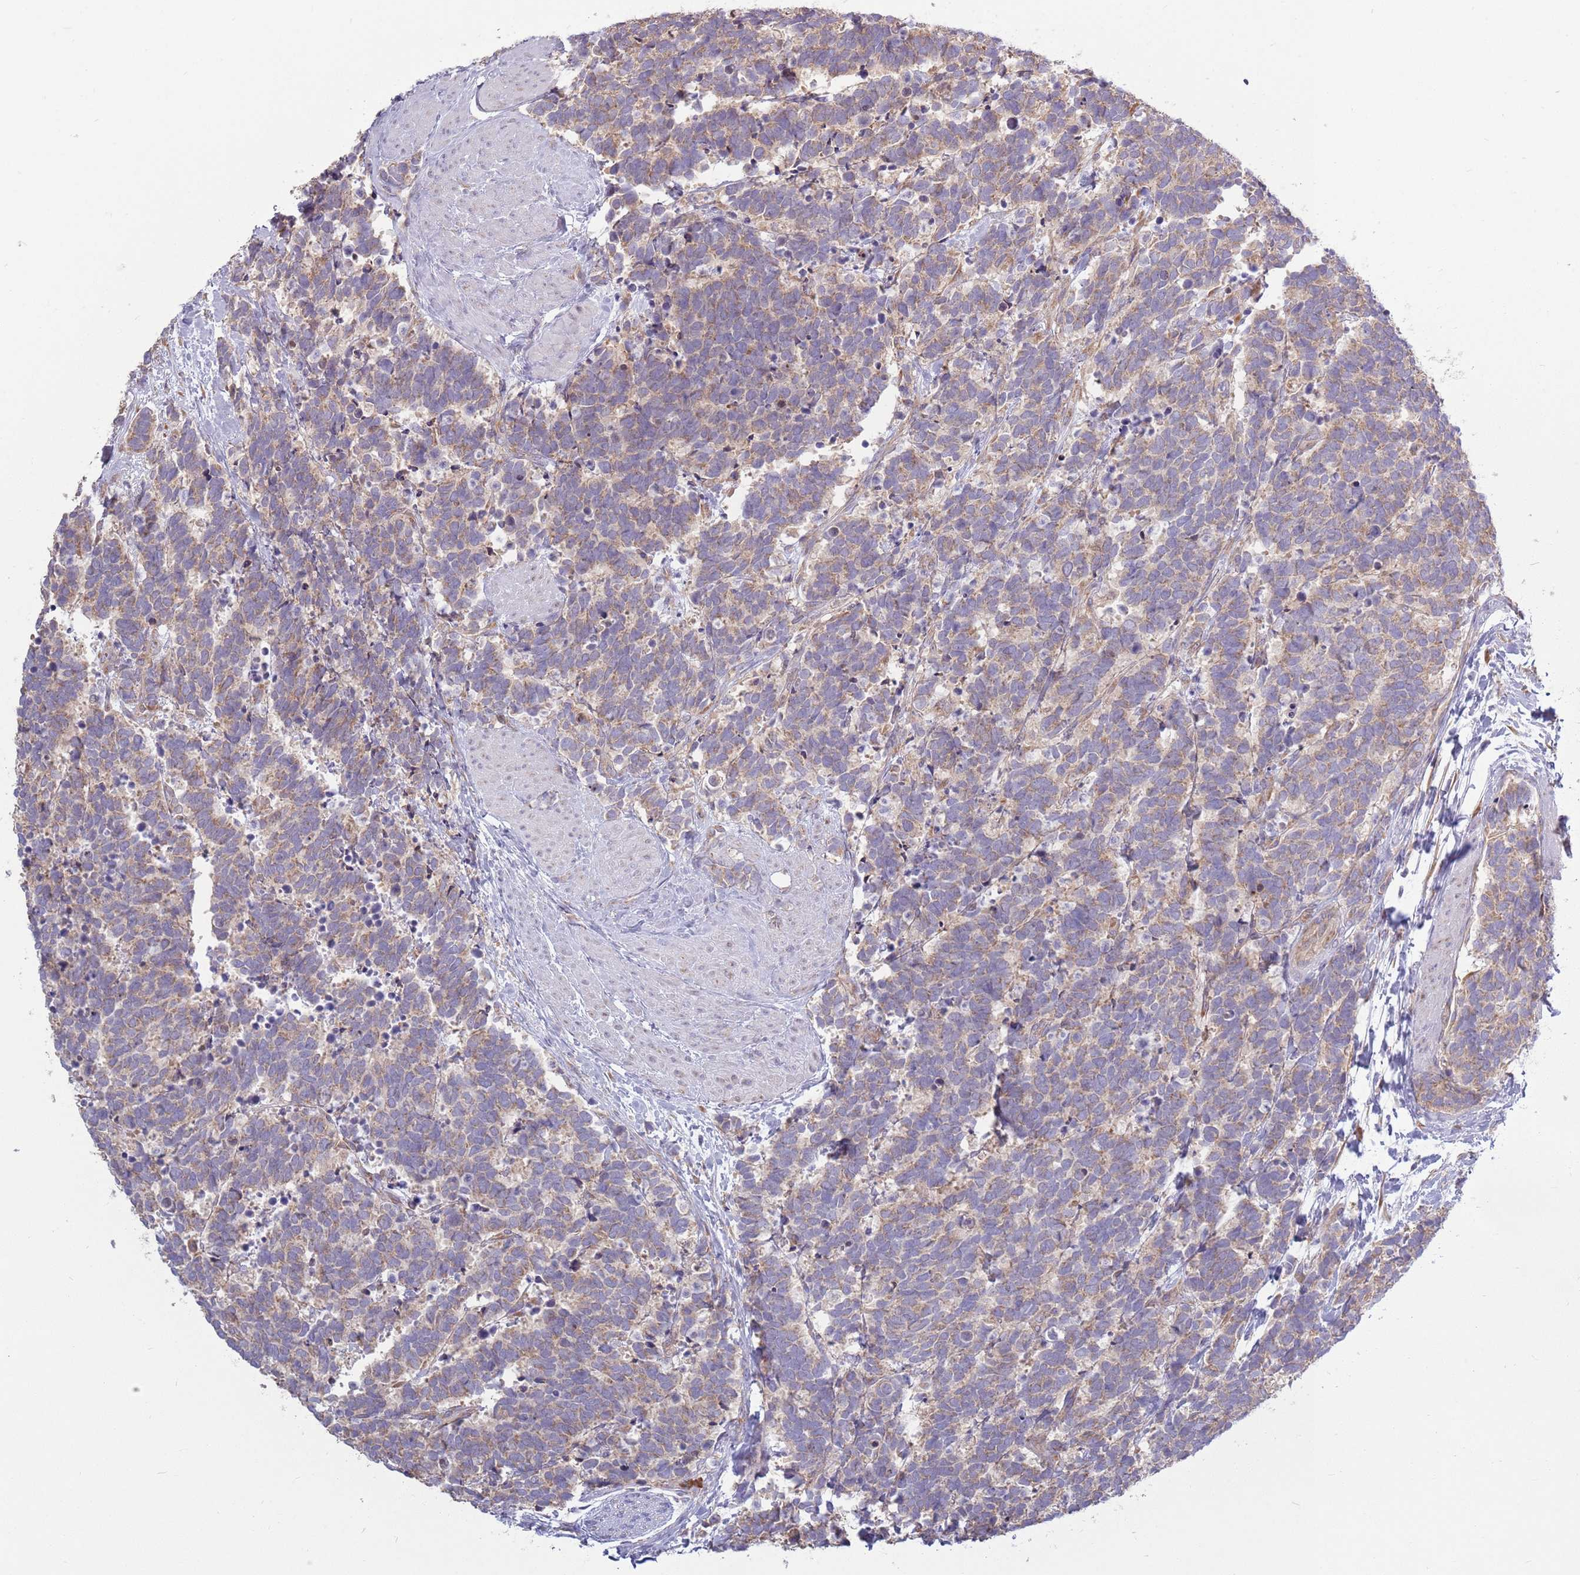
{"staining": {"intensity": "weak", "quantity": "25%-75%", "location": "cytoplasmic/membranous"}, "tissue": "carcinoid", "cell_type": "Tumor cells", "image_type": "cancer", "snomed": [{"axis": "morphology", "description": "Carcinoma, NOS"}, {"axis": "morphology", "description": "Carcinoid, malignant, NOS"}, {"axis": "topography", "description": "Prostate"}], "caption": "Malignant carcinoid tissue demonstrates weak cytoplasmic/membranous staining in about 25%-75% of tumor cells, visualized by immunohistochemistry.", "gene": "RPL17-C18orf32", "patient": {"sex": "male", "age": 57}}